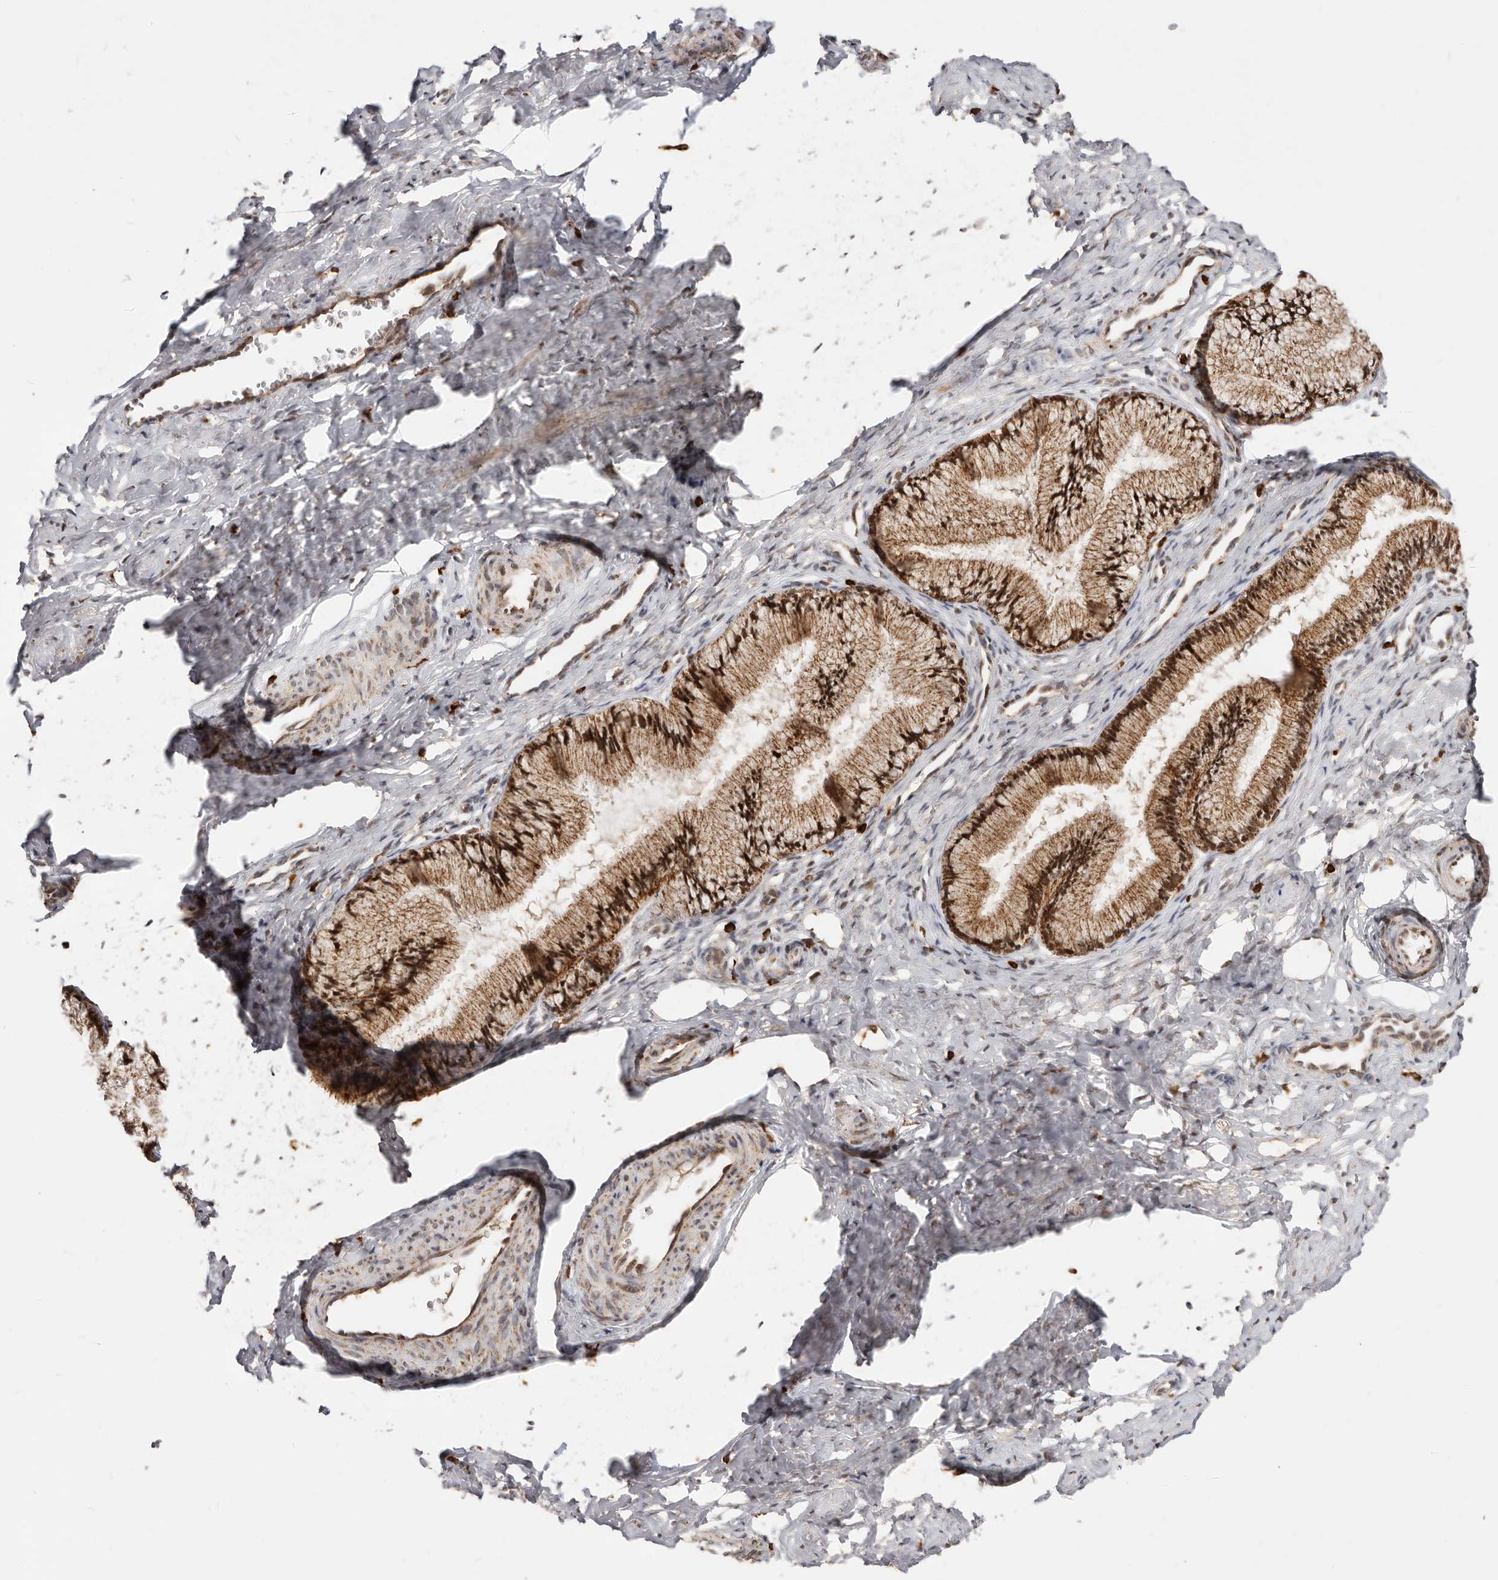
{"staining": {"intensity": "strong", "quantity": ">75%", "location": "cytoplasmic/membranous,nuclear"}, "tissue": "cervix", "cell_type": "Glandular cells", "image_type": "normal", "snomed": [{"axis": "morphology", "description": "Normal tissue, NOS"}, {"axis": "topography", "description": "Cervix"}], "caption": "IHC staining of unremarkable cervix, which reveals high levels of strong cytoplasmic/membranous,nuclear staining in approximately >75% of glandular cells indicating strong cytoplasmic/membranous,nuclear protein expression. The staining was performed using DAB (brown) for protein detection and nuclei were counterstained in hematoxylin (blue).", "gene": "SEC14L1", "patient": {"sex": "female", "age": 27}}